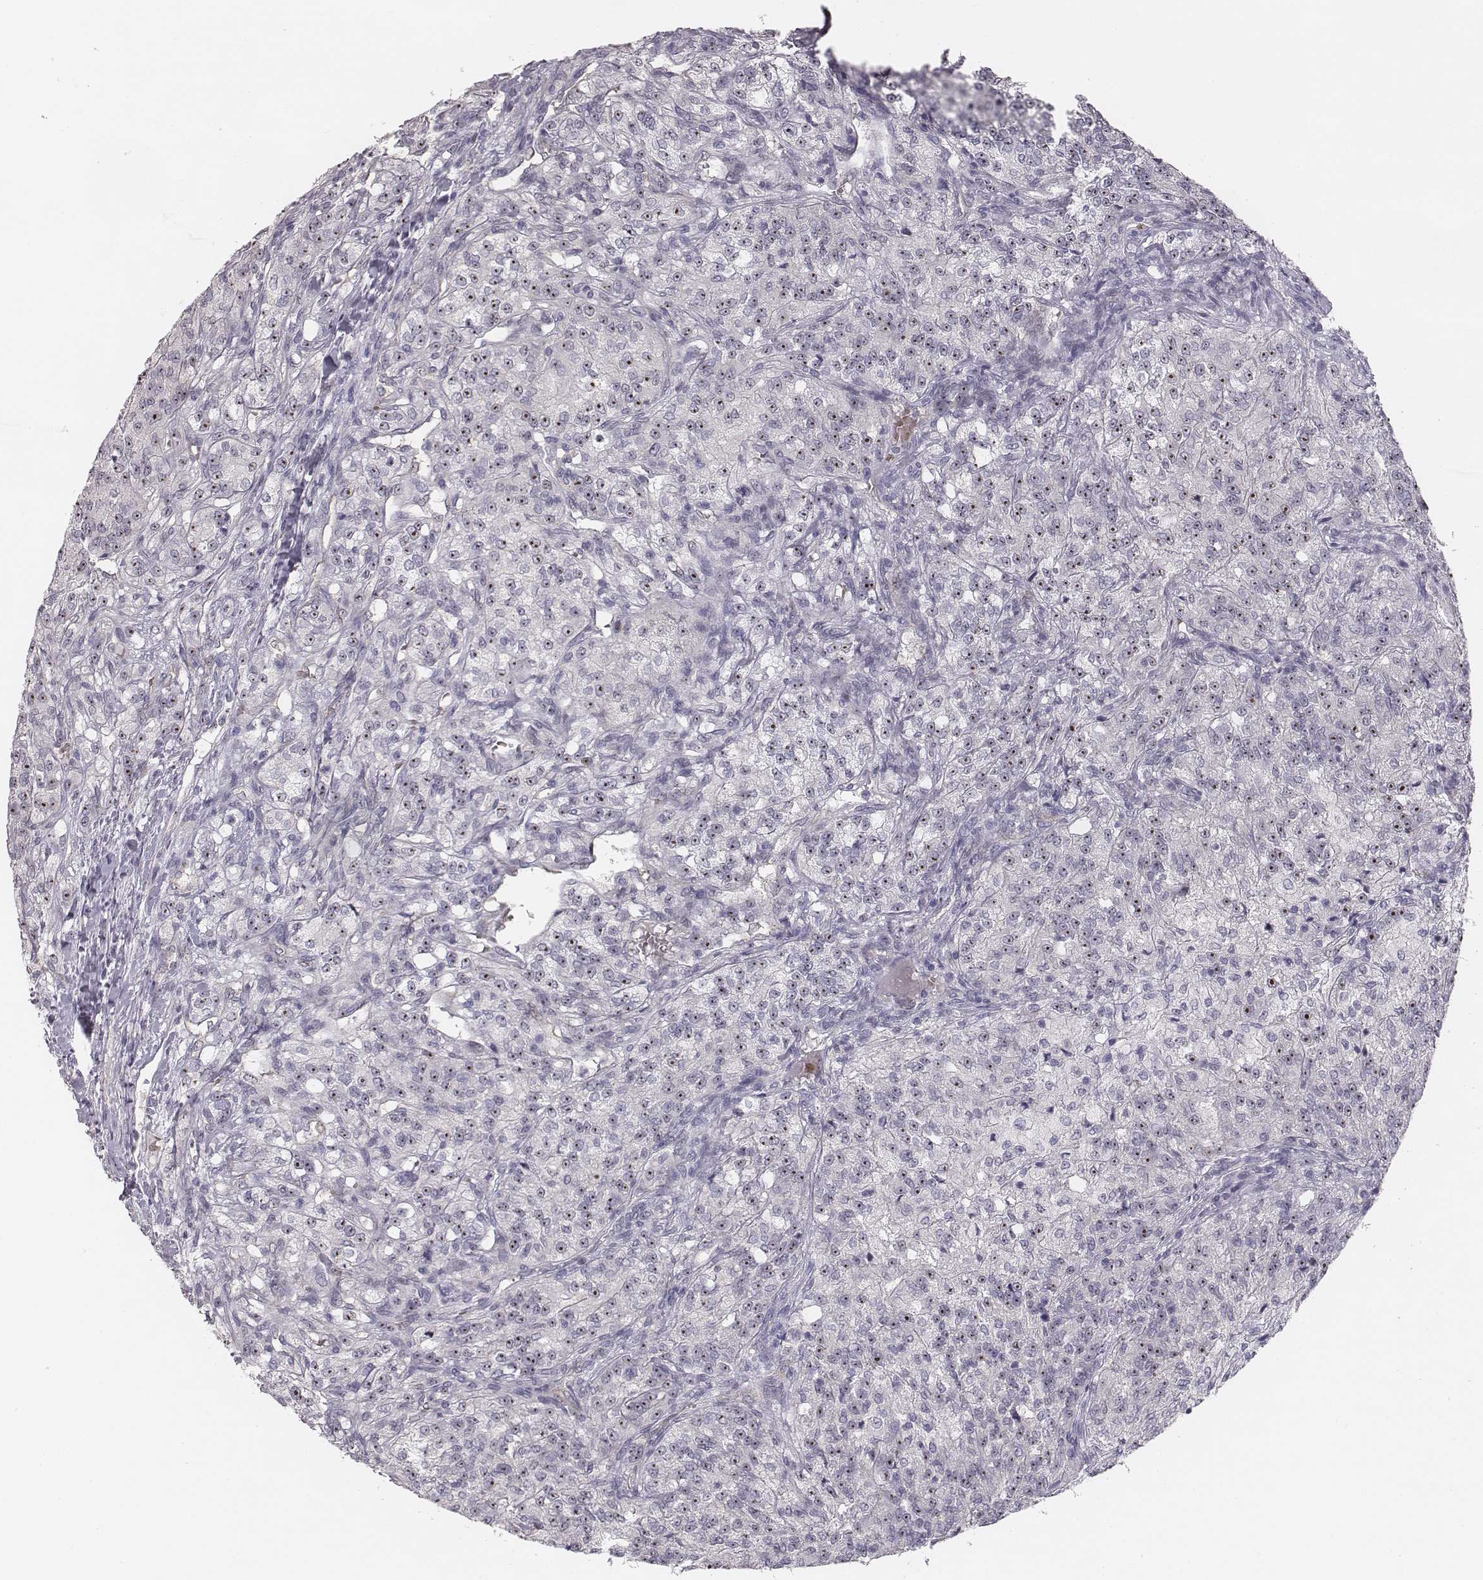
{"staining": {"intensity": "strong", "quantity": "25%-75%", "location": "nuclear"}, "tissue": "renal cancer", "cell_type": "Tumor cells", "image_type": "cancer", "snomed": [{"axis": "morphology", "description": "Adenocarcinoma, NOS"}, {"axis": "topography", "description": "Kidney"}], "caption": "Renal adenocarcinoma stained with DAB (3,3'-diaminobenzidine) immunohistochemistry exhibits high levels of strong nuclear expression in approximately 25%-75% of tumor cells. (IHC, brightfield microscopy, high magnification).", "gene": "NIFK", "patient": {"sex": "female", "age": 63}}